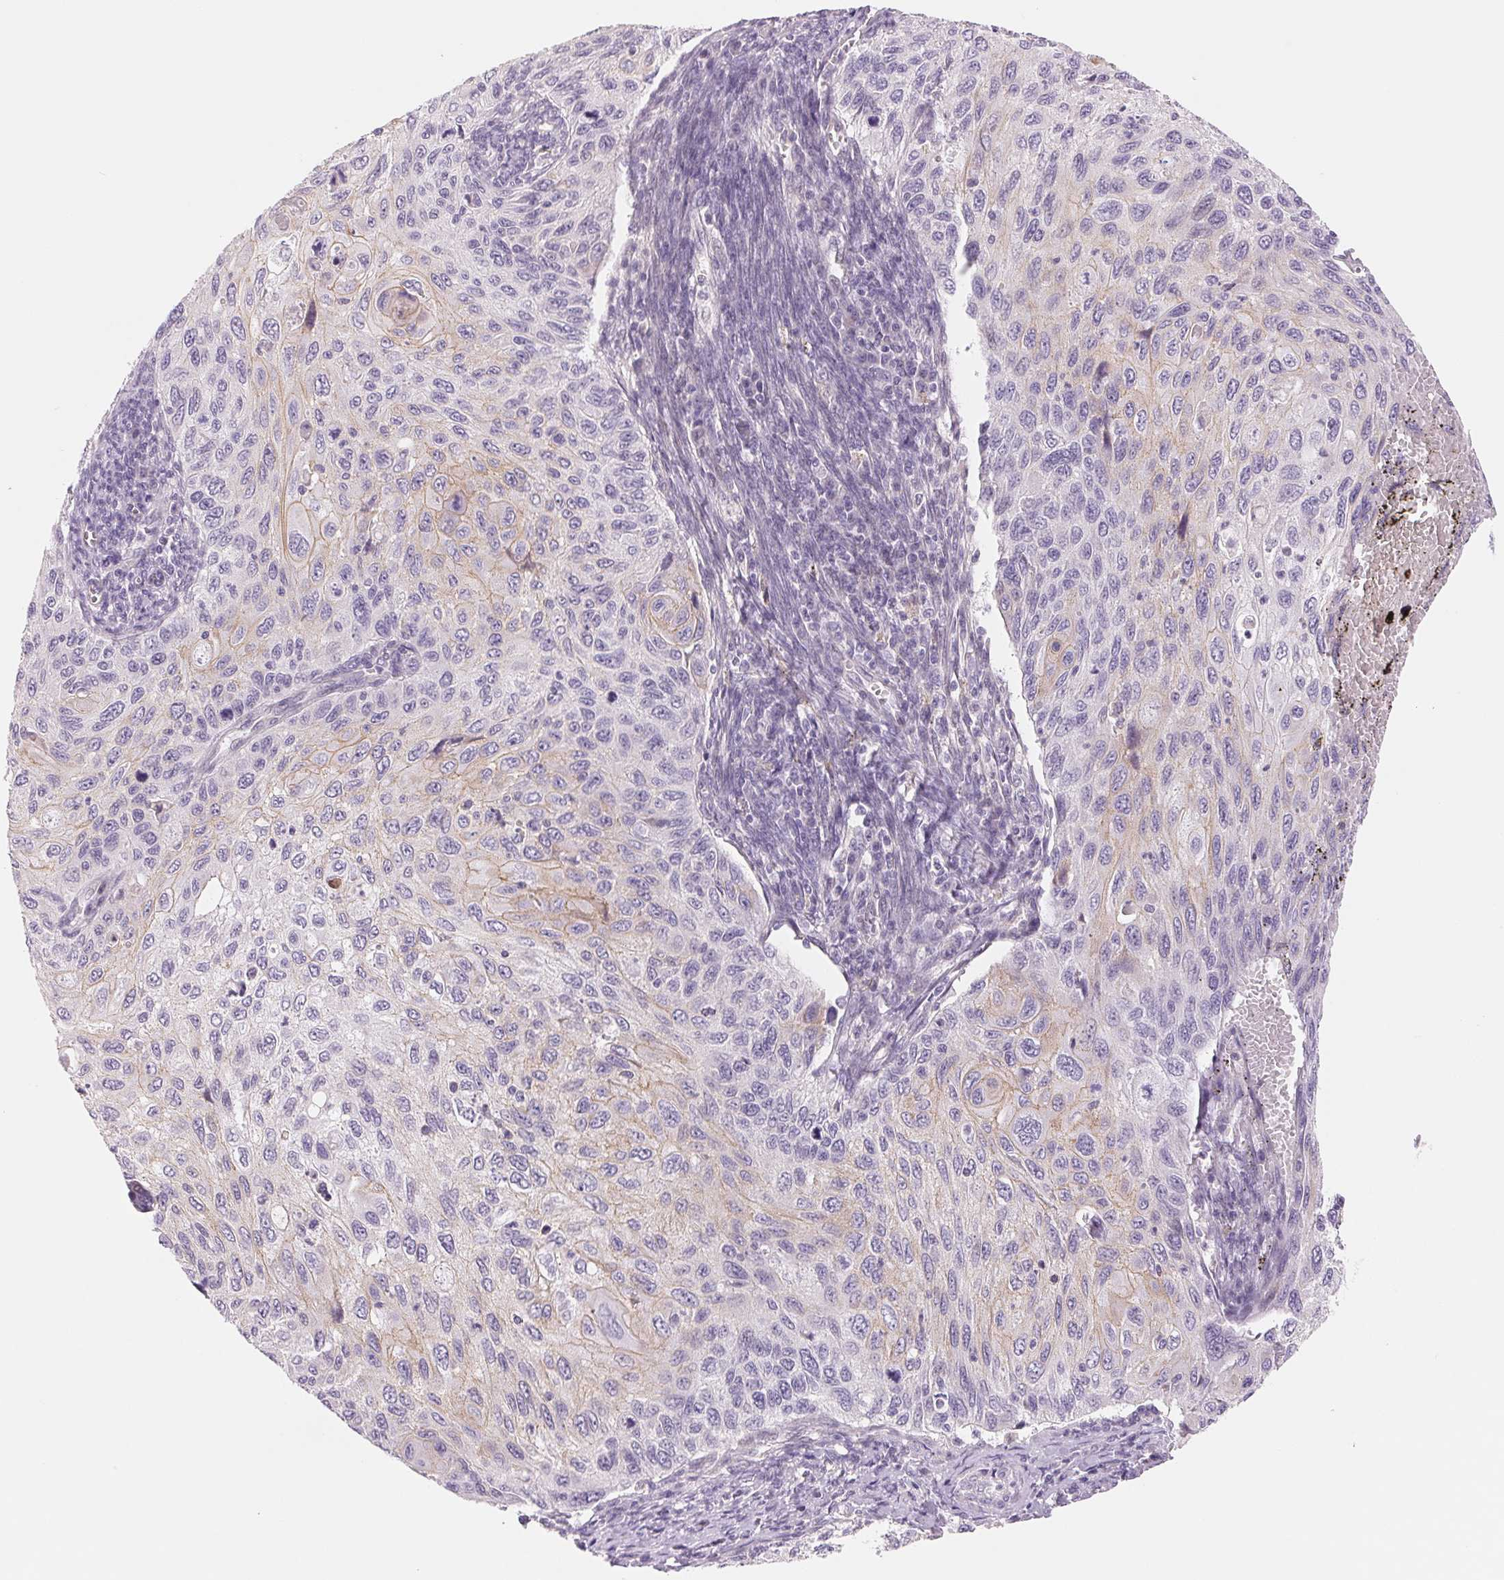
{"staining": {"intensity": "weak", "quantity": "<25%", "location": "cytoplasmic/membranous"}, "tissue": "cervical cancer", "cell_type": "Tumor cells", "image_type": "cancer", "snomed": [{"axis": "morphology", "description": "Squamous cell carcinoma, NOS"}, {"axis": "topography", "description": "Cervix"}], "caption": "Cervical cancer stained for a protein using immunohistochemistry demonstrates no positivity tumor cells.", "gene": "CCDC168", "patient": {"sex": "female", "age": 70}}